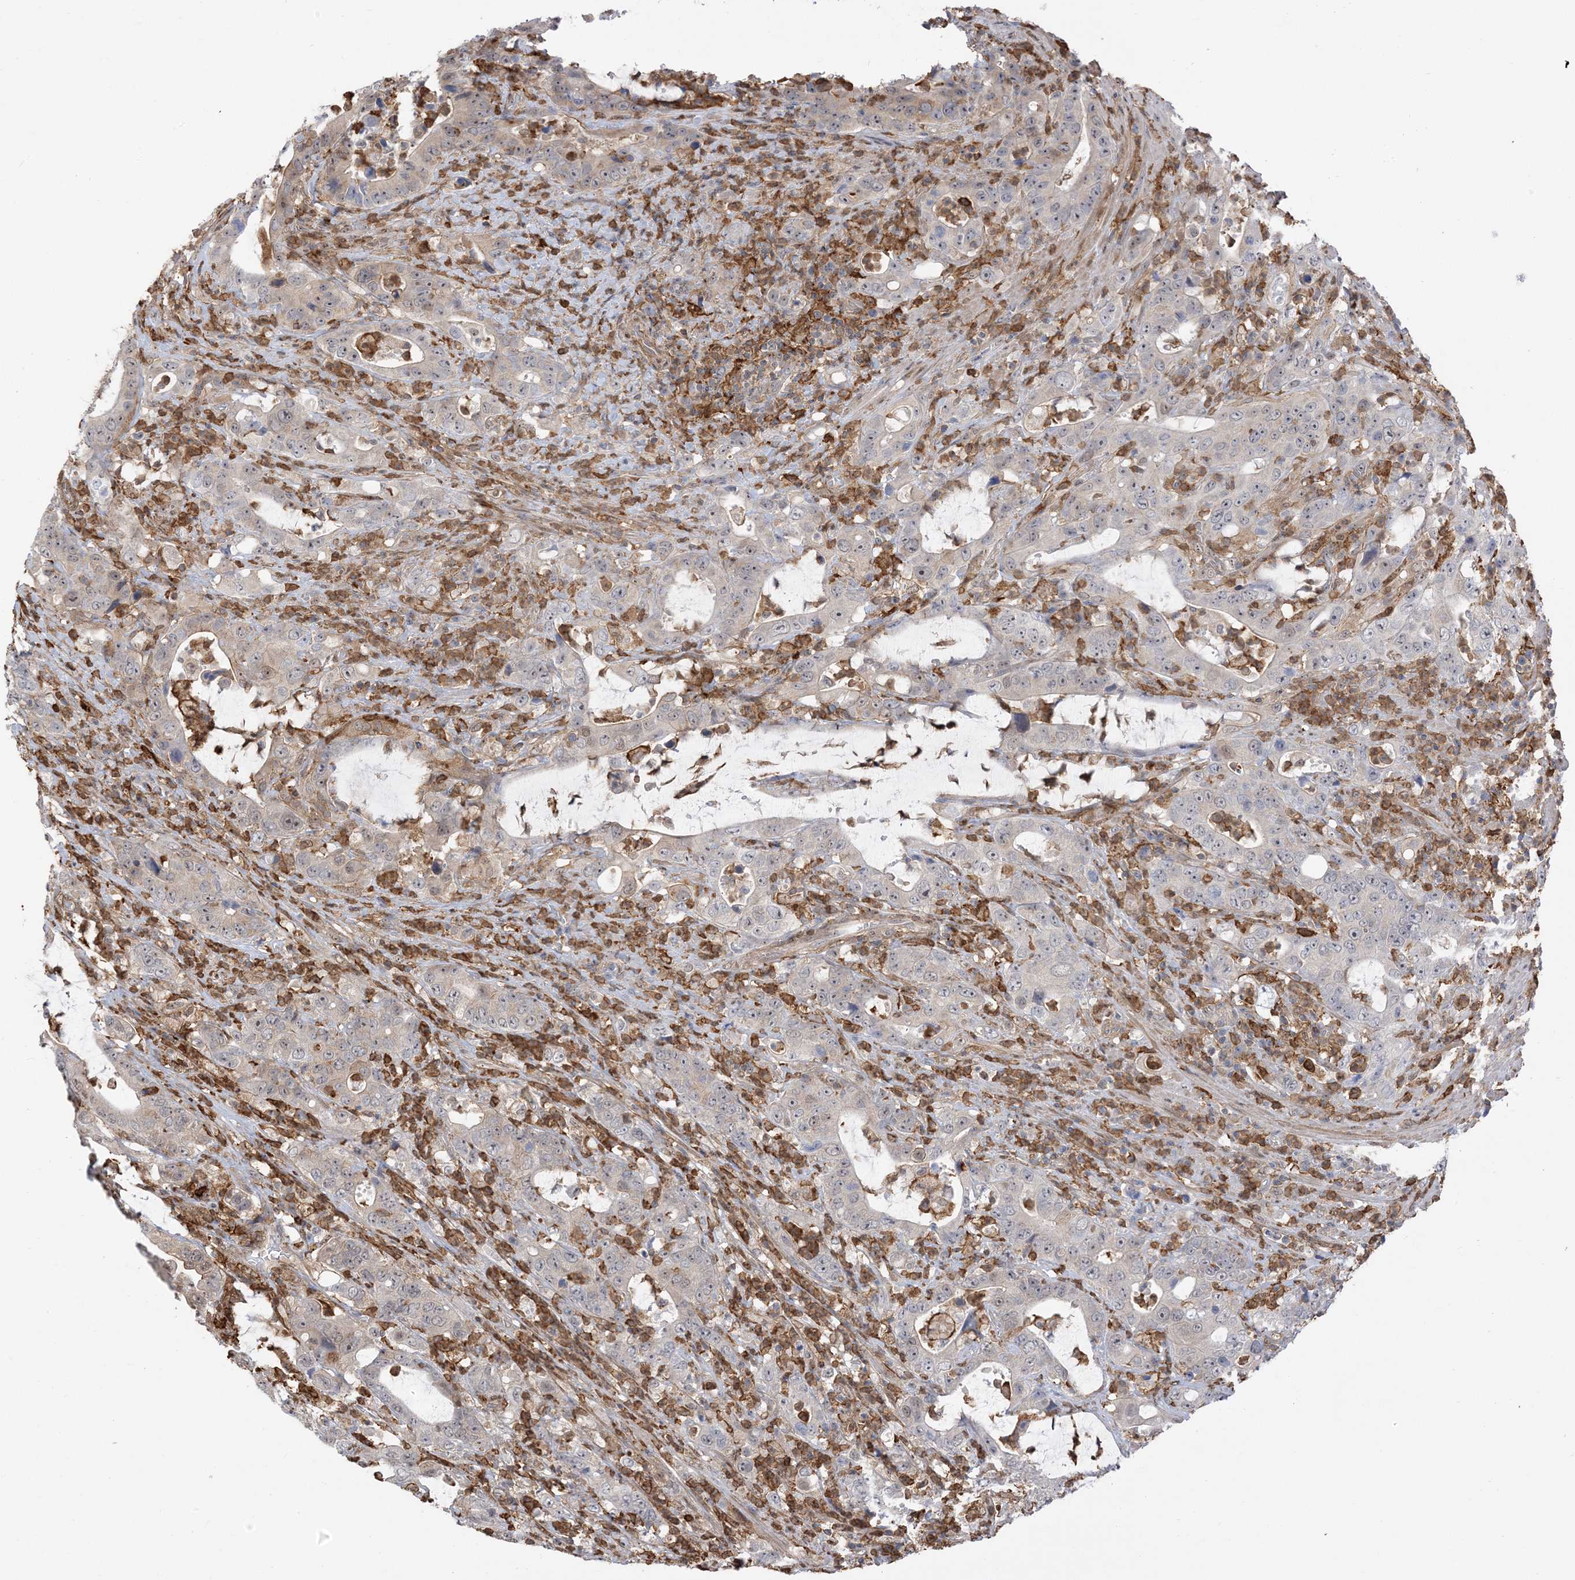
{"staining": {"intensity": "negative", "quantity": "none", "location": "none"}, "tissue": "colorectal cancer", "cell_type": "Tumor cells", "image_type": "cancer", "snomed": [{"axis": "morphology", "description": "Adenocarcinoma, NOS"}, {"axis": "topography", "description": "Colon"}], "caption": "Immunohistochemistry image of colorectal cancer (adenocarcinoma) stained for a protein (brown), which displays no expression in tumor cells.", "gene": "PHACTR2", "patient": {"sex": "female", "age": 75}}